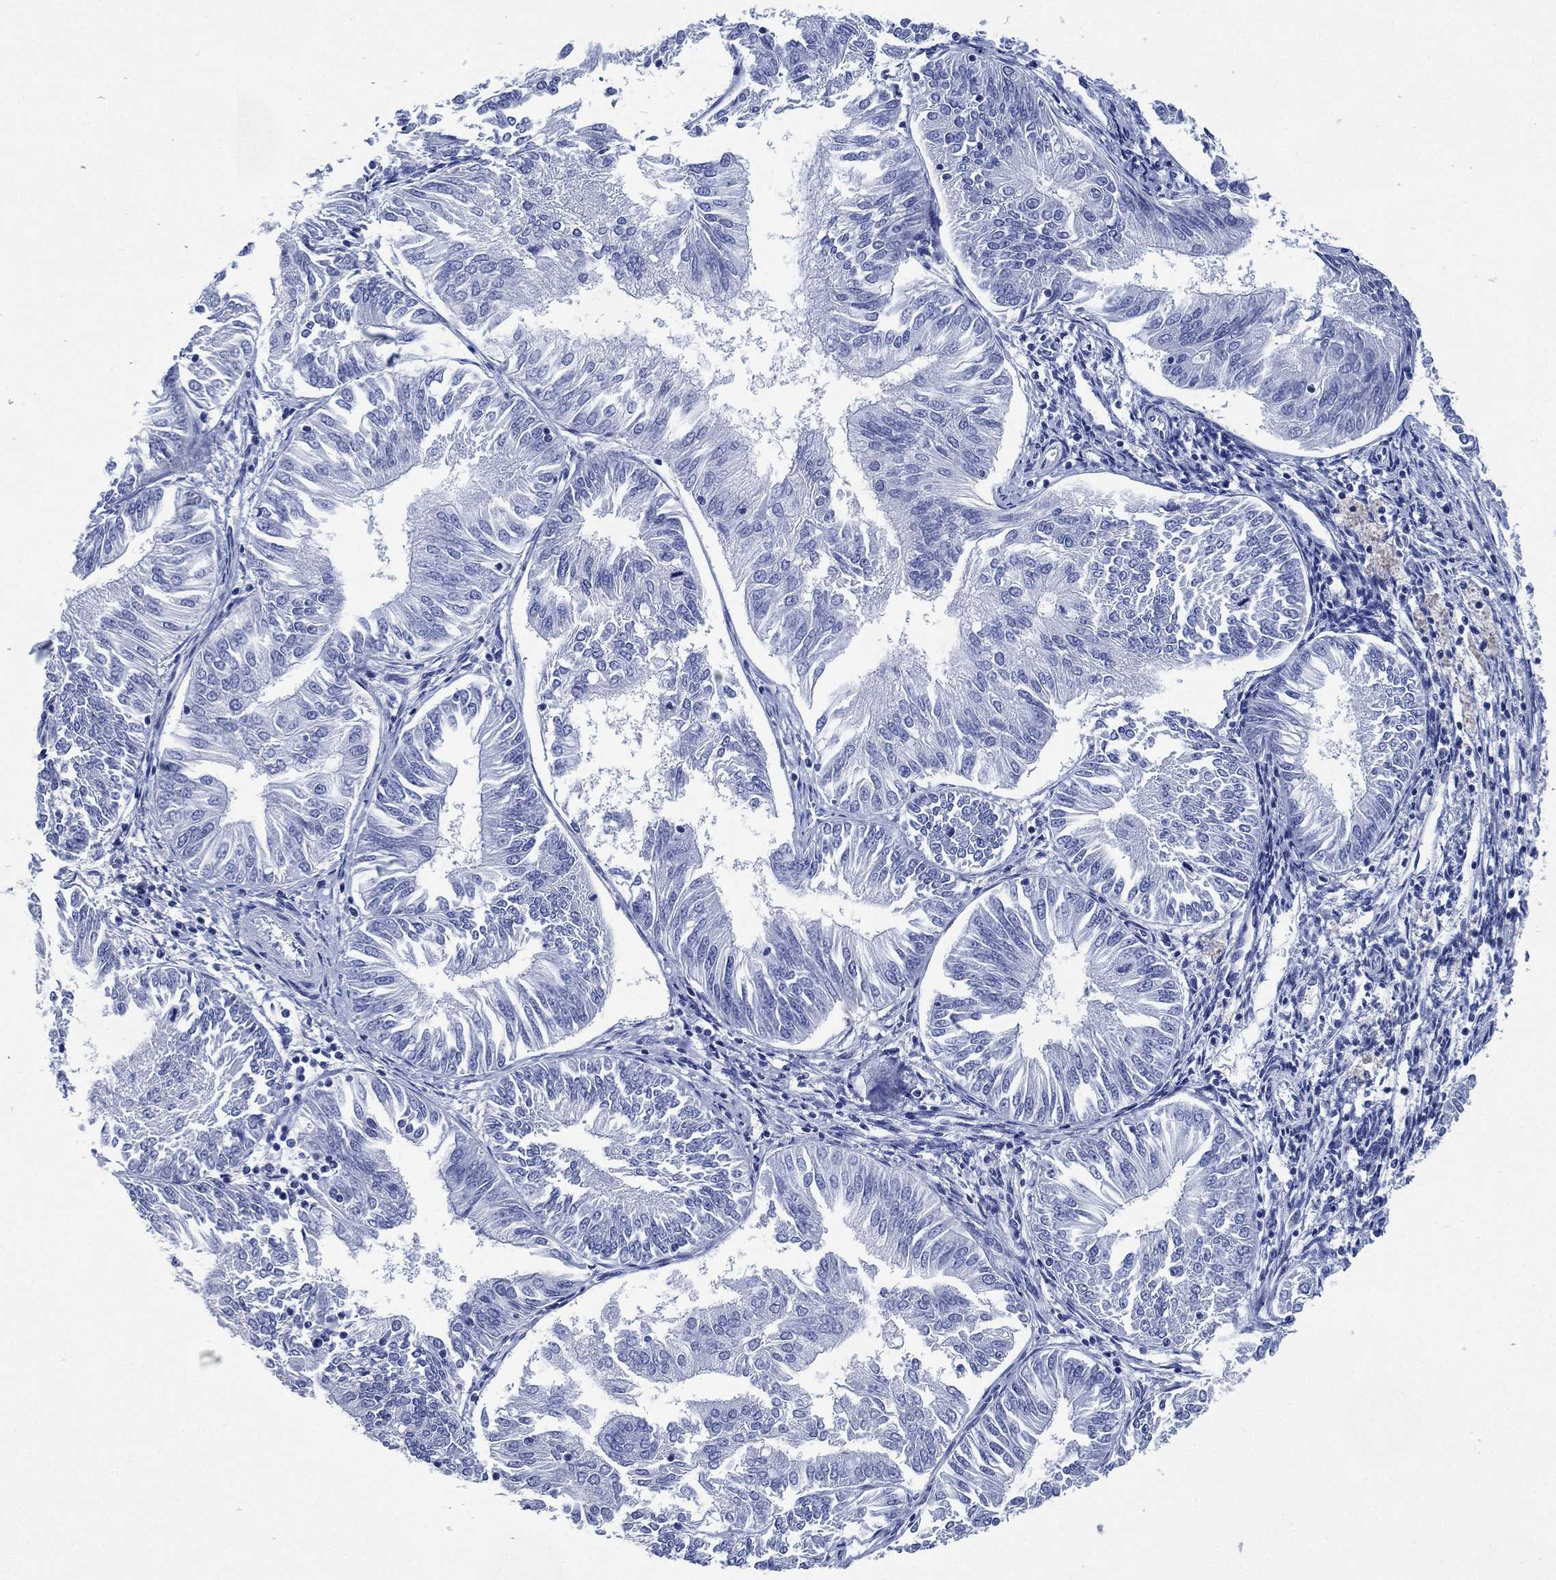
{"staining": {"intensity": "negative", "quantity": "none", "location": "none"}, "tissue": "endometrial cancer", "cell_type": "Tumor cells", "image_type": "cancer", "snomed": [{"axis": "morphology", "description": "Adenocarcinoma, NOS"}, {"axis": "topography", "description": "Endometrium"}], "caption": "IHC image of neoplastic tissue: endometrial adenocarcinoma stained with DAB displays no significant protein expression in tumor cells.", "gene": "SIGLECL1", "patient": {"sex": "female", "age": 58}}